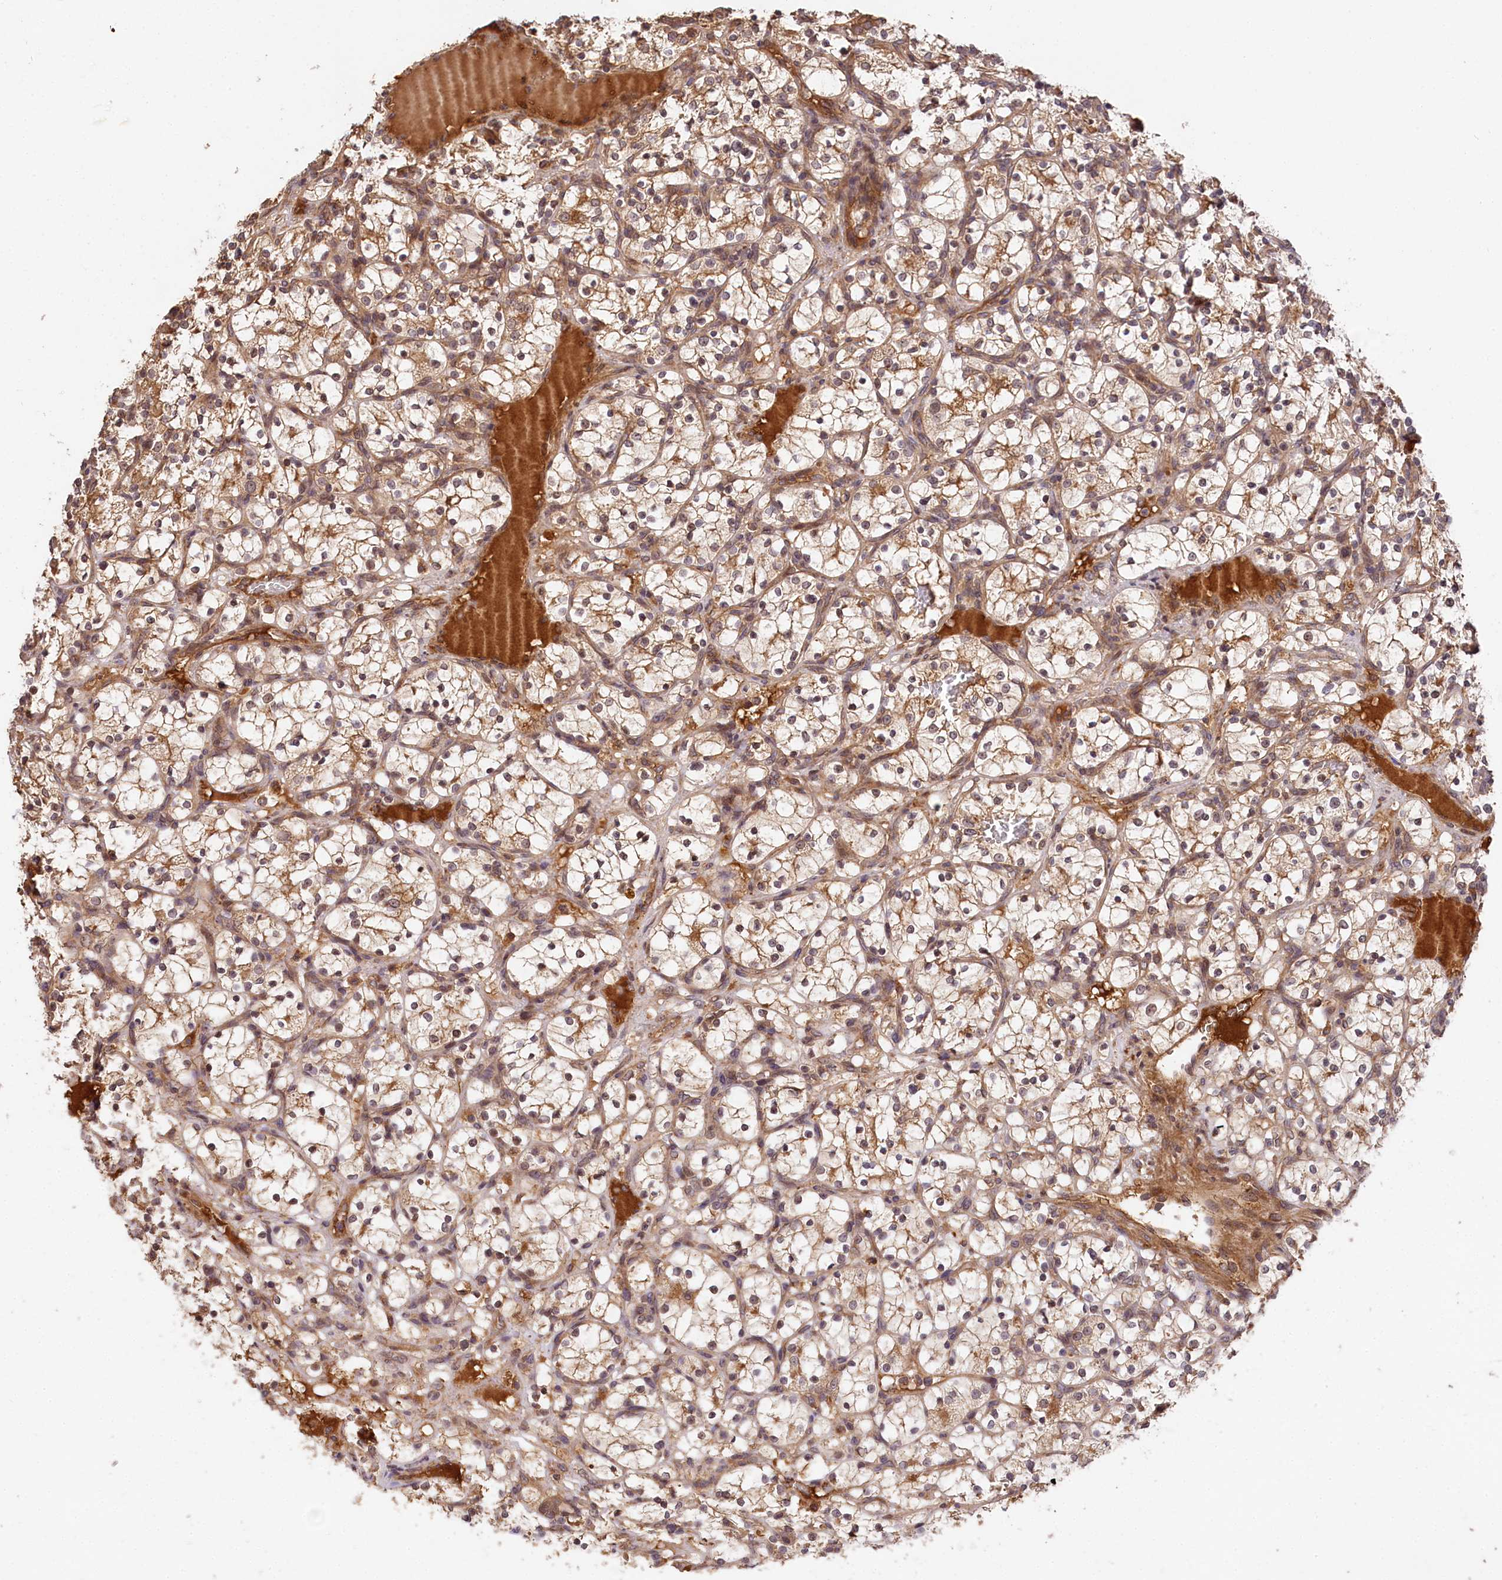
{"staining": {"intensity": "weak", "quantity": ">75%", "location": "cytoplasmic/membranous"}, "tissue": "renal cancer", "cell_type": "Tumor cells", "image_type": "cancer", "snomed": [{"axis": "morphology", "description": "Adenocarcinoma, NOS"}, {"axis": "topography", "description": "Kidney"}], "caption": "Renal cancer tissue reveals weak cytoplasmic/membranous positivity in approximately >75% of tumor cells", "gene": "MCF2L2", "patient": {"sex": "female", "age": 69}}